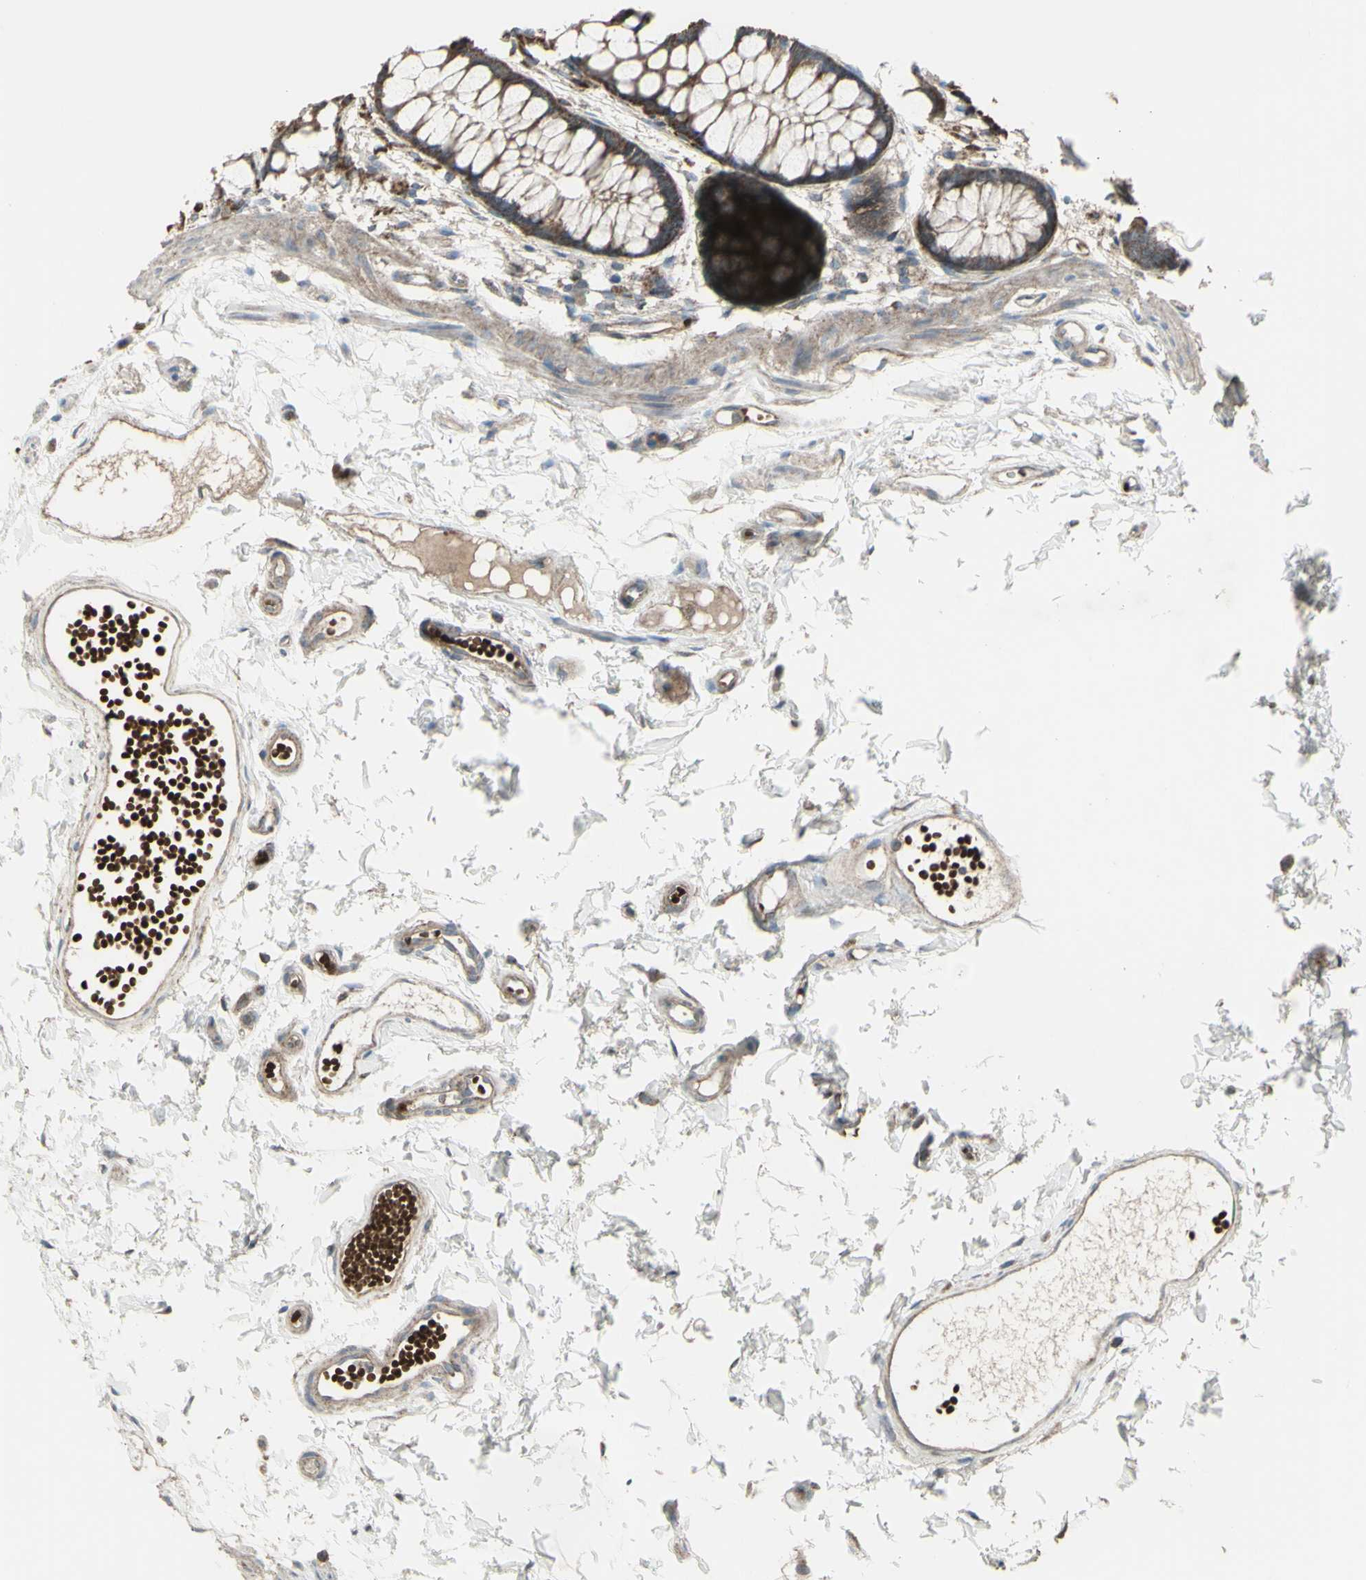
{"staining": {"intensity": "moderate", "quantity": ">75%", "location": "cytoplasmic/membranous"}, "tissue": "rectum", "cell_type": "Glandular cells", "image_type": "normal", "snomed": [{"axis": "morphology", "description": "Normal tissue, NOS"}, {"axis": "topography", "description": "Rectum"}], "caption": "The image exhibits staining of normal rectum, revealing moderate cytoplasmic/membranous protein positivity (brown color) within glandular cells.", "gene": "SHC1", "patient": {"sex": "female", "age": 66}}